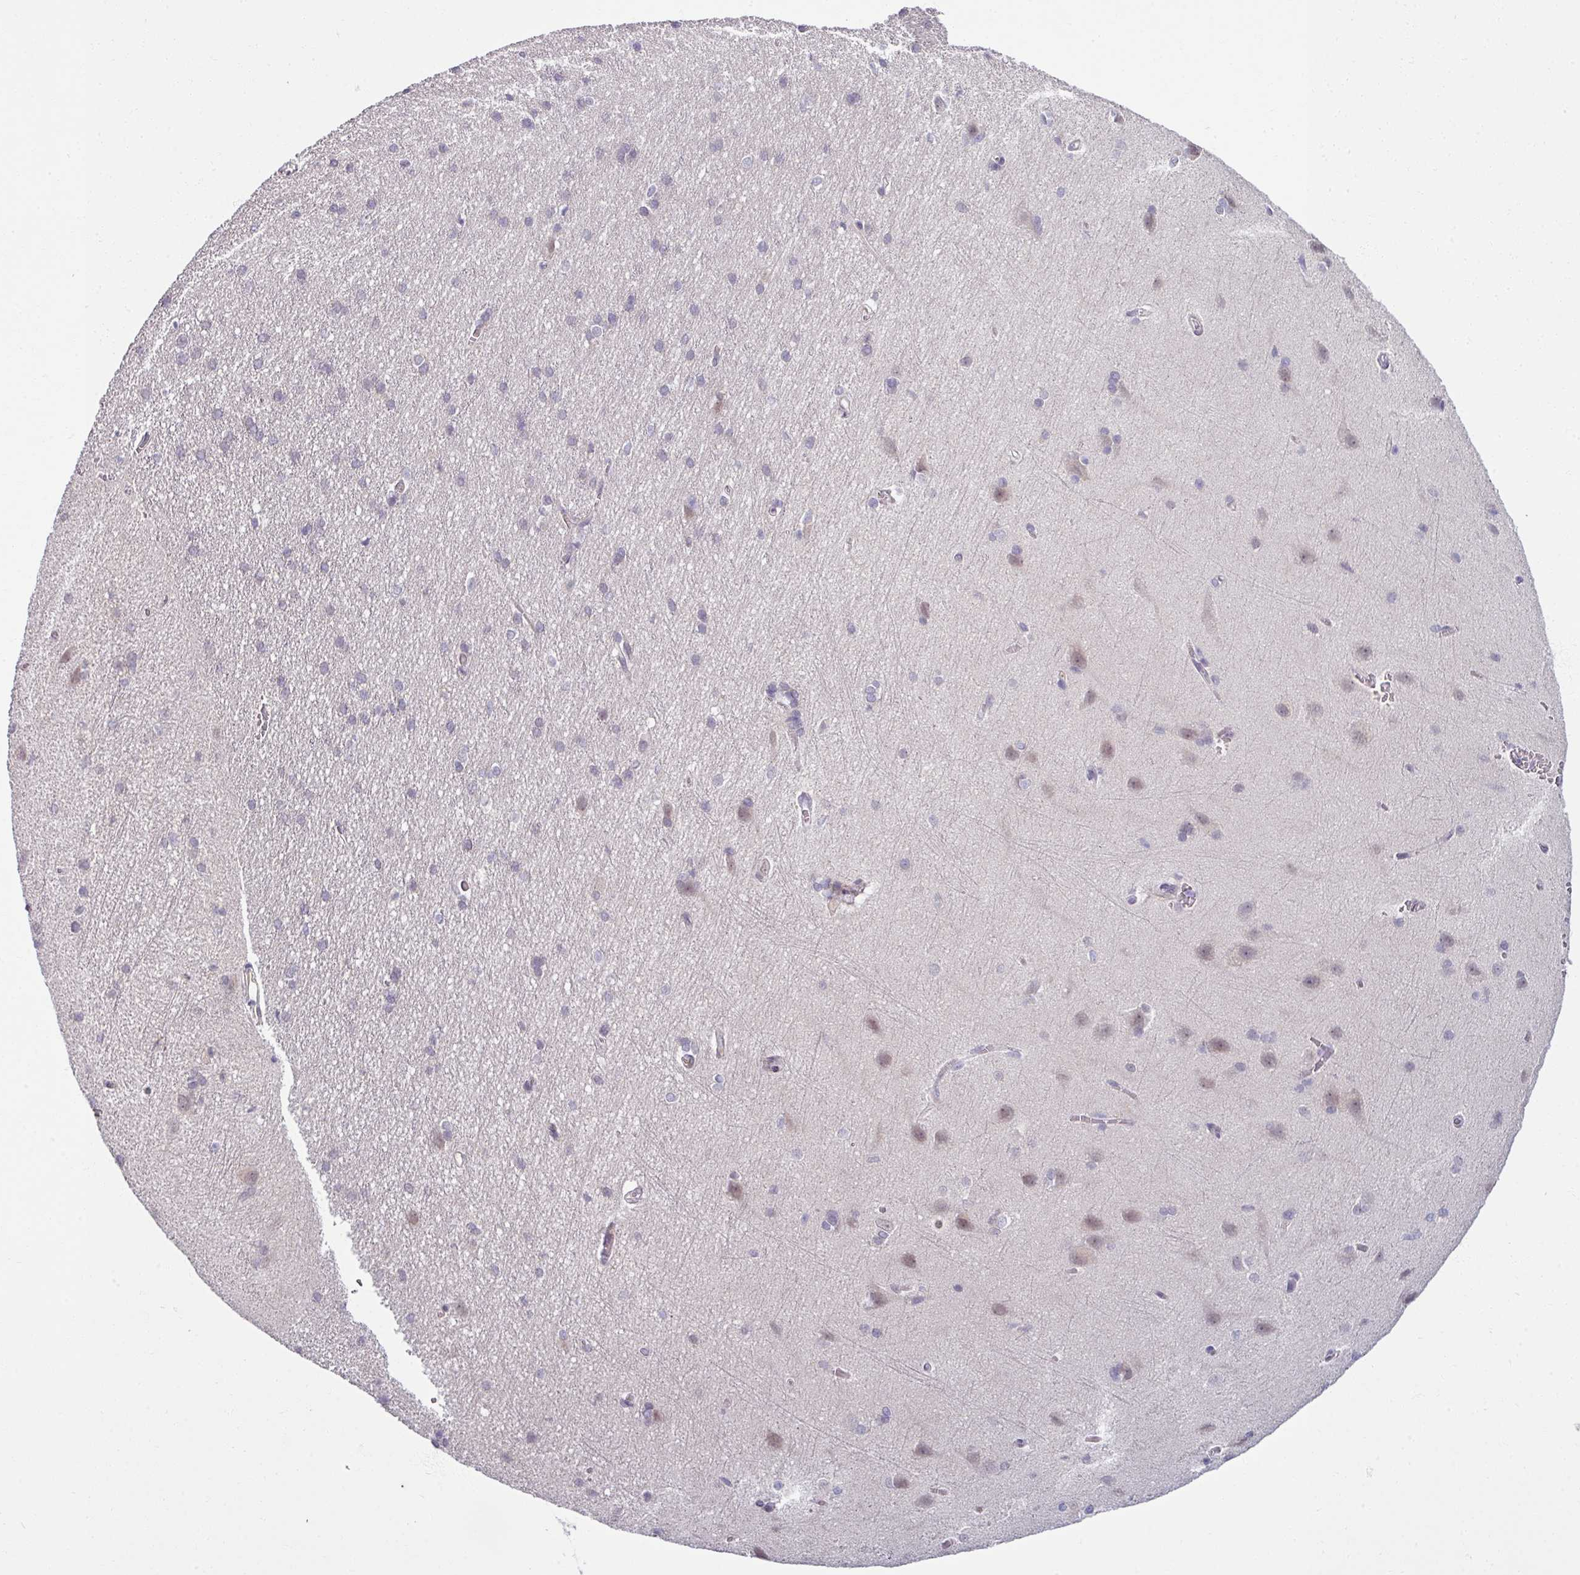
{"staining": {"intensity": "weak", "quantity": "25%-75%", "location": "nuclear"}, "tissue": "cerebral cortex", "cell_type": "Endothelial cells", "image_type": "normal", "snomed": [{"axis": "morphology", "description": "Normal tissue, NOS"}, {"axis": "topography", "description": "Cerebral cortex"}], "caption": "Immunohistochemical staining of benign cerebral cortex demonstrates low levels of weak nuclear staining in about 25%-75% of endothelial cells.", "gene": "UVSSA", "patient": {"sex": "male", "age": 37}}